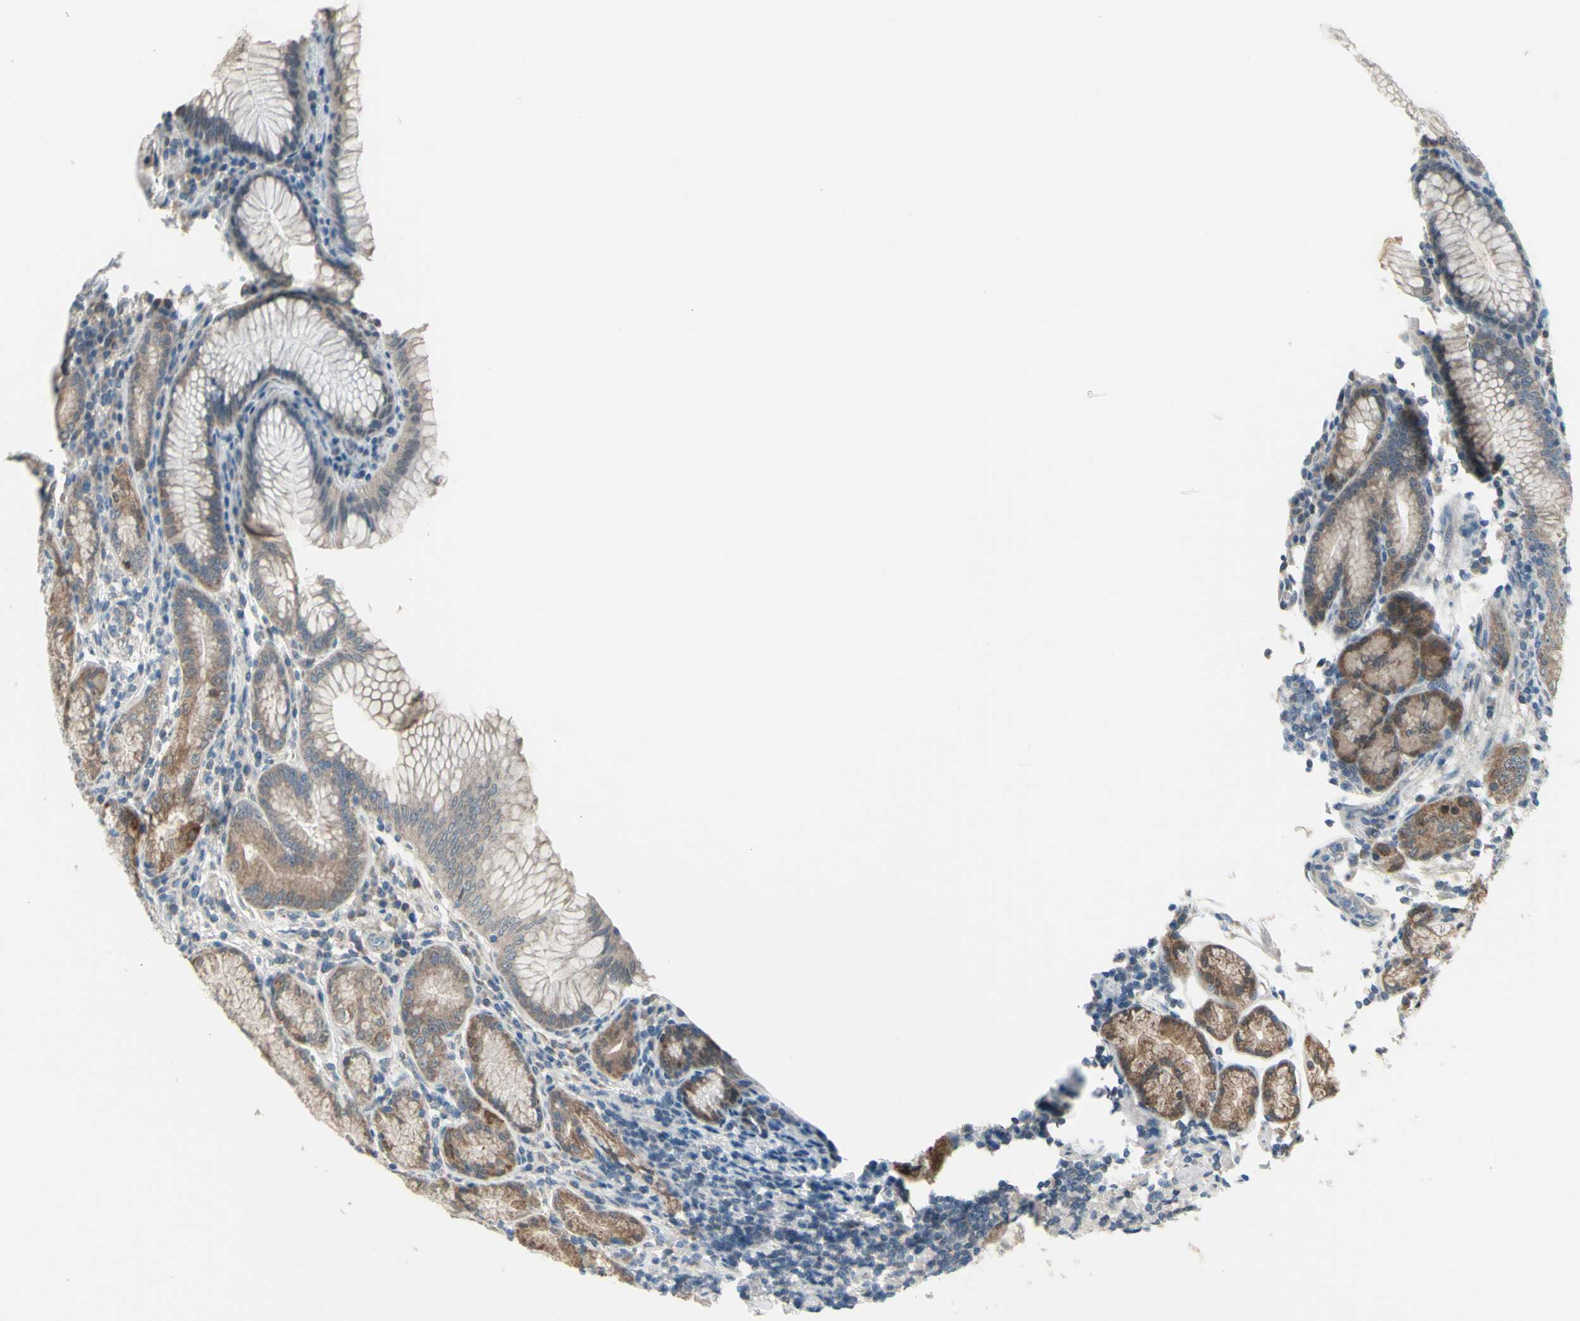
{"staining": {"intensity": "moderate", "quantity": "25%-75%", "location": "cytoplasmic/membranous"}, "tissue": "stomach", "cell_type": "Glandular cells", "image_type": "normal", "snomed": [{"axis": "morphology", "description": "Normal tissue, NOS"}, {"axis": "topography", "description": "Stomach, lower"}], "caption": "High-power microscopy captured an immunohistochemistry (IHC) micrograph of benign stomach, revealing moderate cytoplasmic/membranous expression in about 25%-75% of glandular cells. (DAB (3,3'-diaminobenzidine) = brown stain, brightfield microscopy at high magnification).", "gene": "NAXD", "patient": {"sex": "female", "age": 76}}